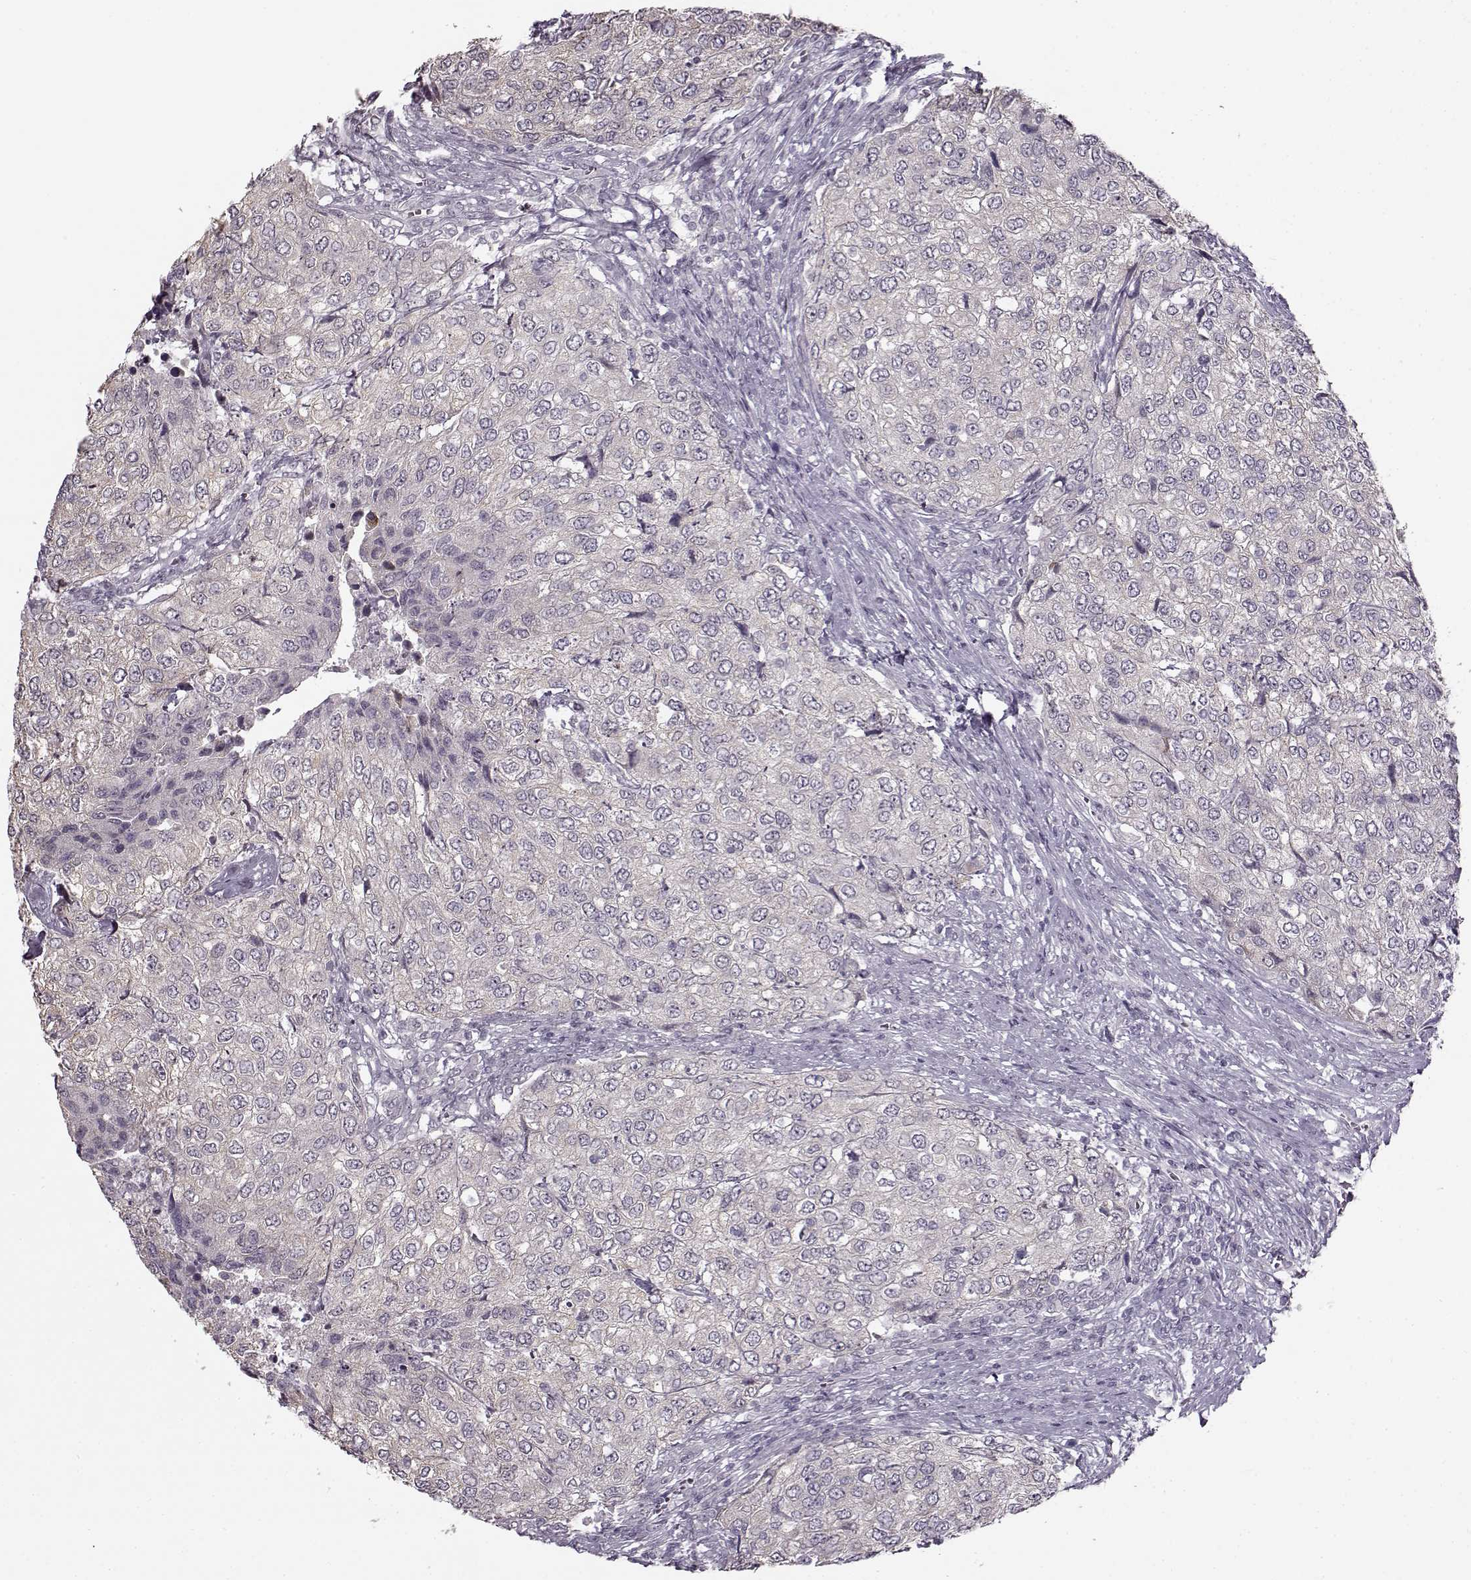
{"staining": {"intensity": "negative", "quantity": "none", "location": "none"}, "tissue": "urothelial cancer", "cell_type": "Tumor cells", "image_type": "cancer", "snomed": [{"axis": "morphology", "description": "Urothelial carcinoma, High grade"}, {"axis": "topography", "description": "Urinary bladder"}], "caption": "The histopathology image reveals no staining of tumor cells in urothelial cancer.", "gene": "MAP6D1", "patient": {"sex": "female", "age": 78}}